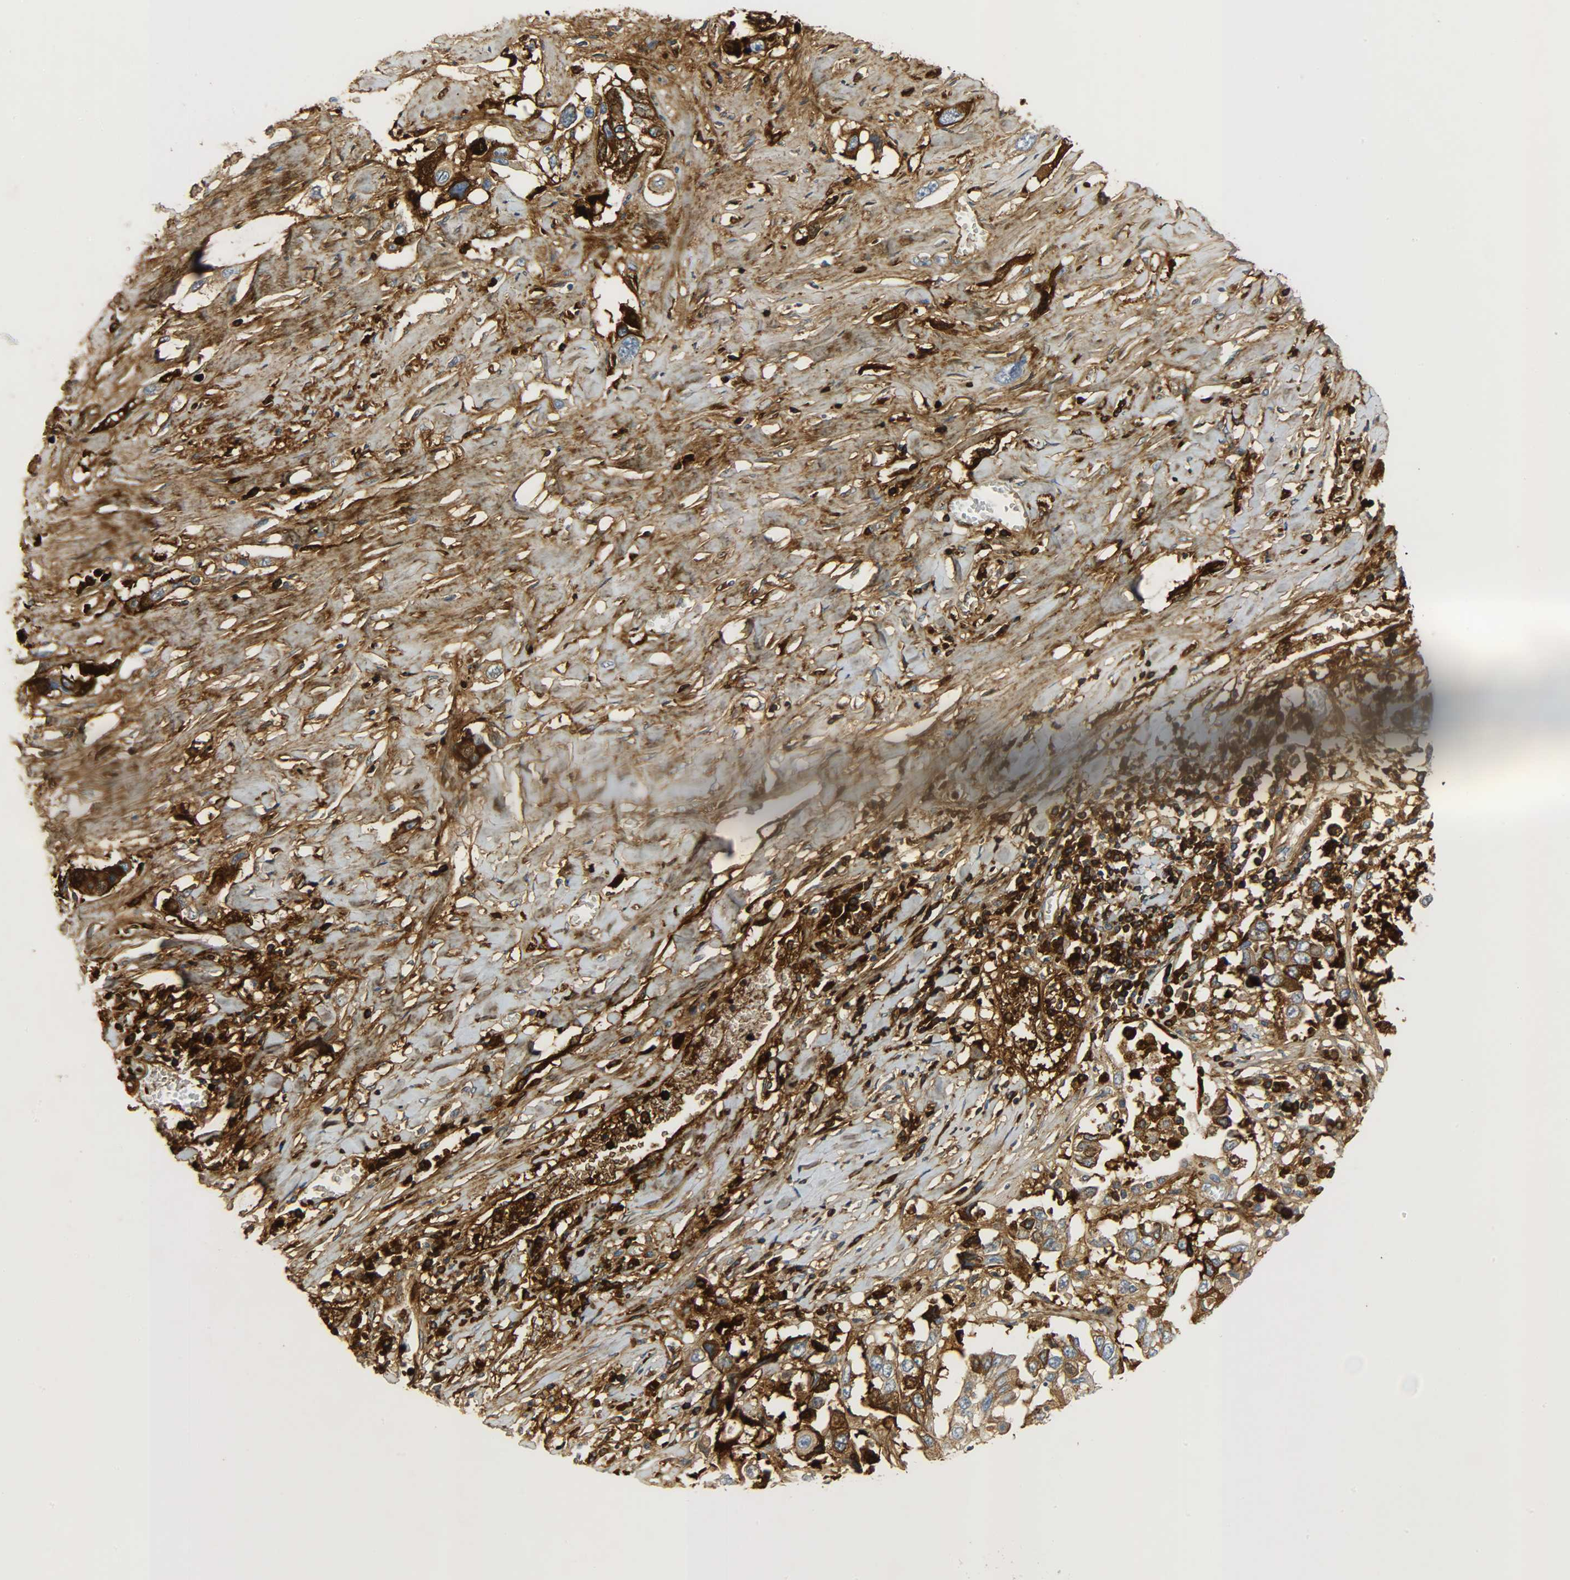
{"staining": {"intensity": "strong", "quantity": ">75%", "location": "cytoplasmic/membranous"}, "tissue": "lung cancer", "cell_type": "Tumor cells", "image_type": "cancer", "snomed": [{"axis": "morphology", "description": "Squamous cell carcinoma, NOS"}, {"axis": "topography", "description": "Lung"}], "caption": "Protein expression analysis of human lung cancer (squamous cell carcinoma) reveals strong cytoplasmic/membranous positivity in about >75% of tumor cells.", "gene": "CRP", "patient": {"sex": "male", "age": 71}}